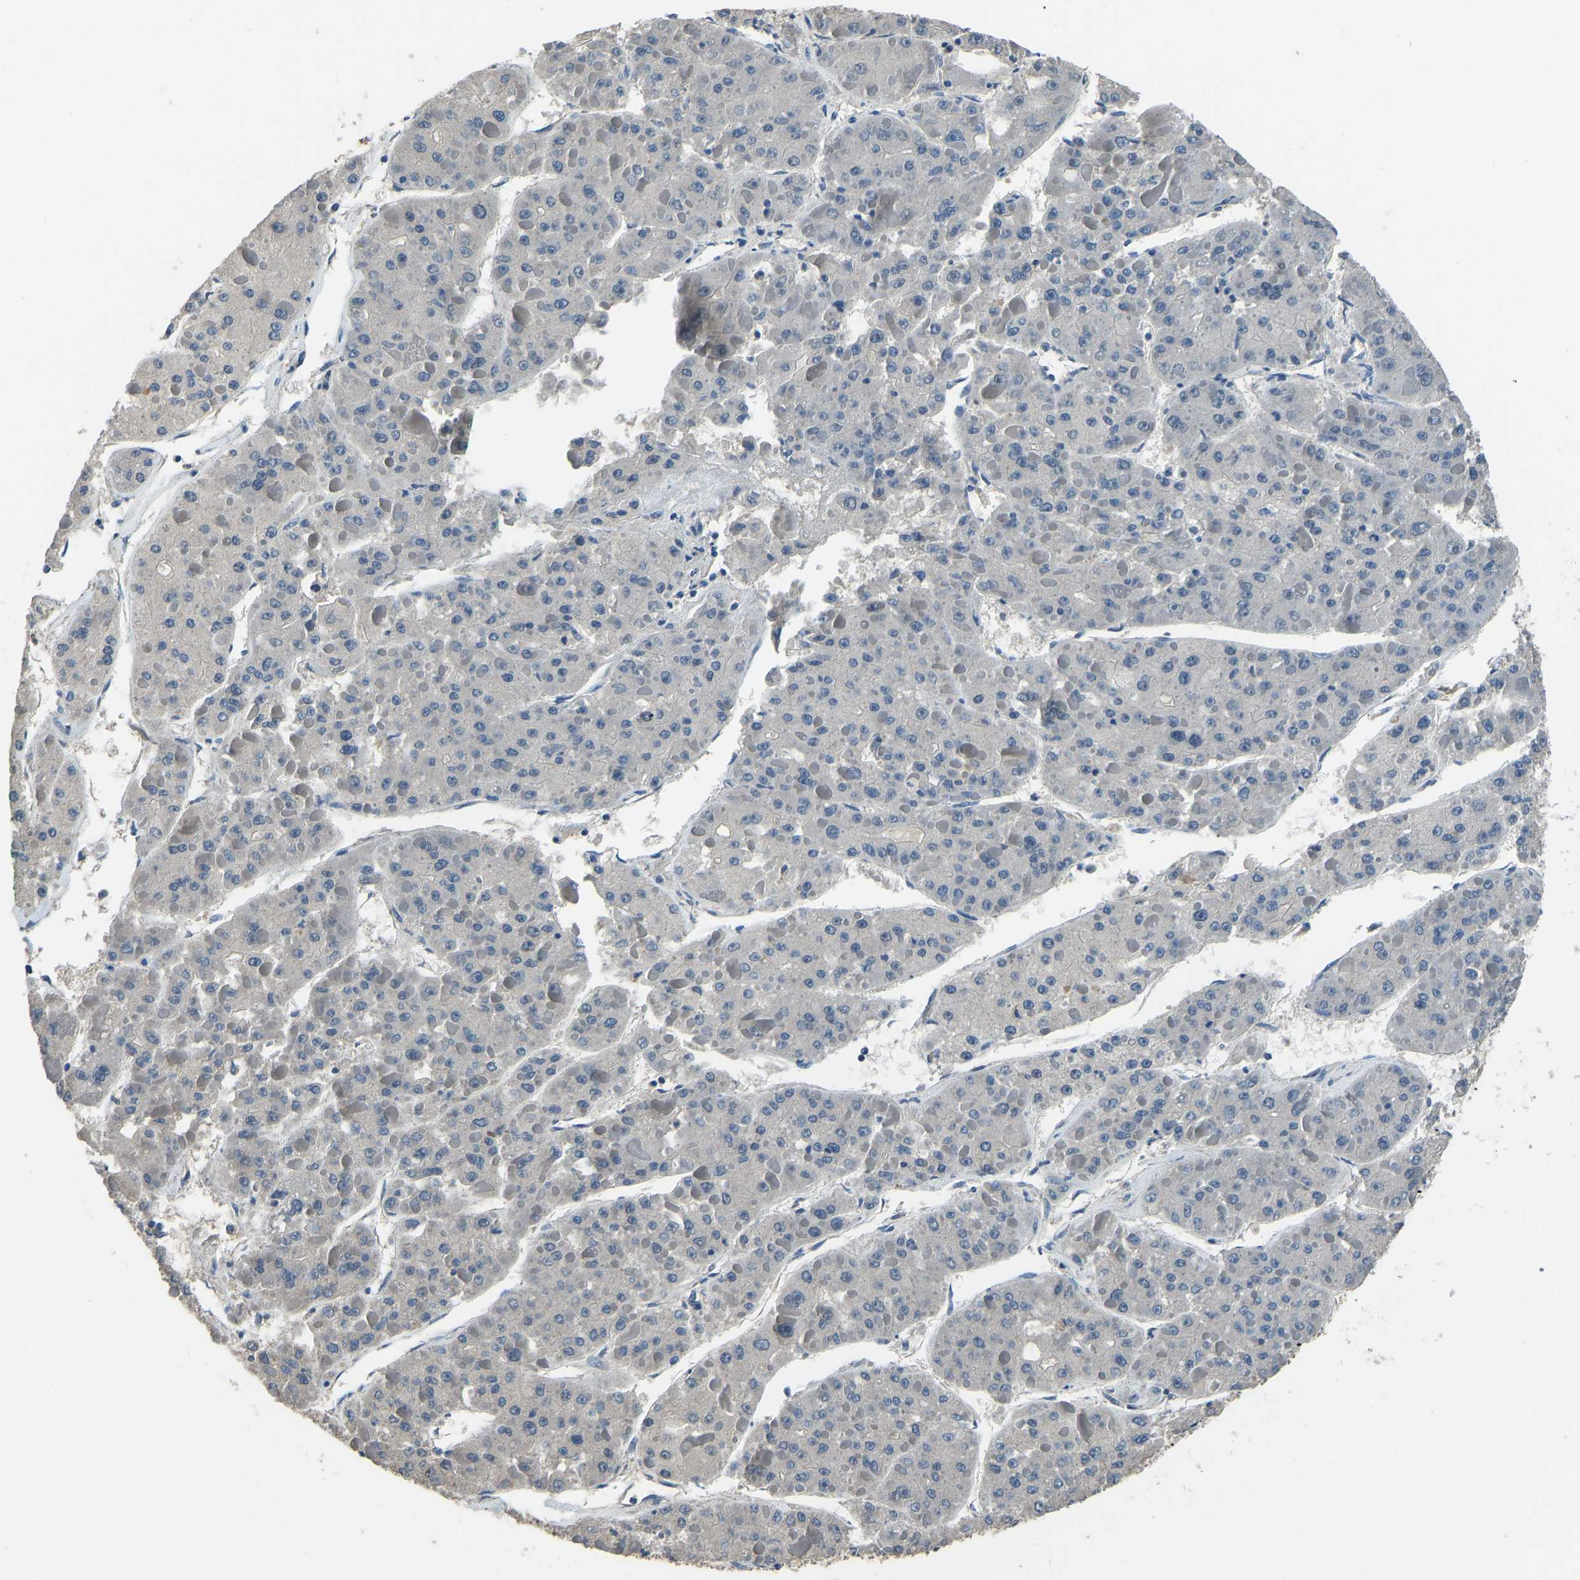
{"staining": {"intensity": "negative", "quantity": "none", "location": "none"}, "tissue": "liver cancer", "cell_type": "Tumor cells", "image_type": "cancer", "snomed": [{"axis": "morphology", "description": "Carcinoma, Hepatocellular, NOS"}, {"axis": "topography", "description": "Liver"}], "caption": "Immunohistochemistry (IHC) of liver hepatocellular carcinoma displays no expression in tumor cells.", "gene": "TOX4", "patient": {"sex": "female", "age": 73}}